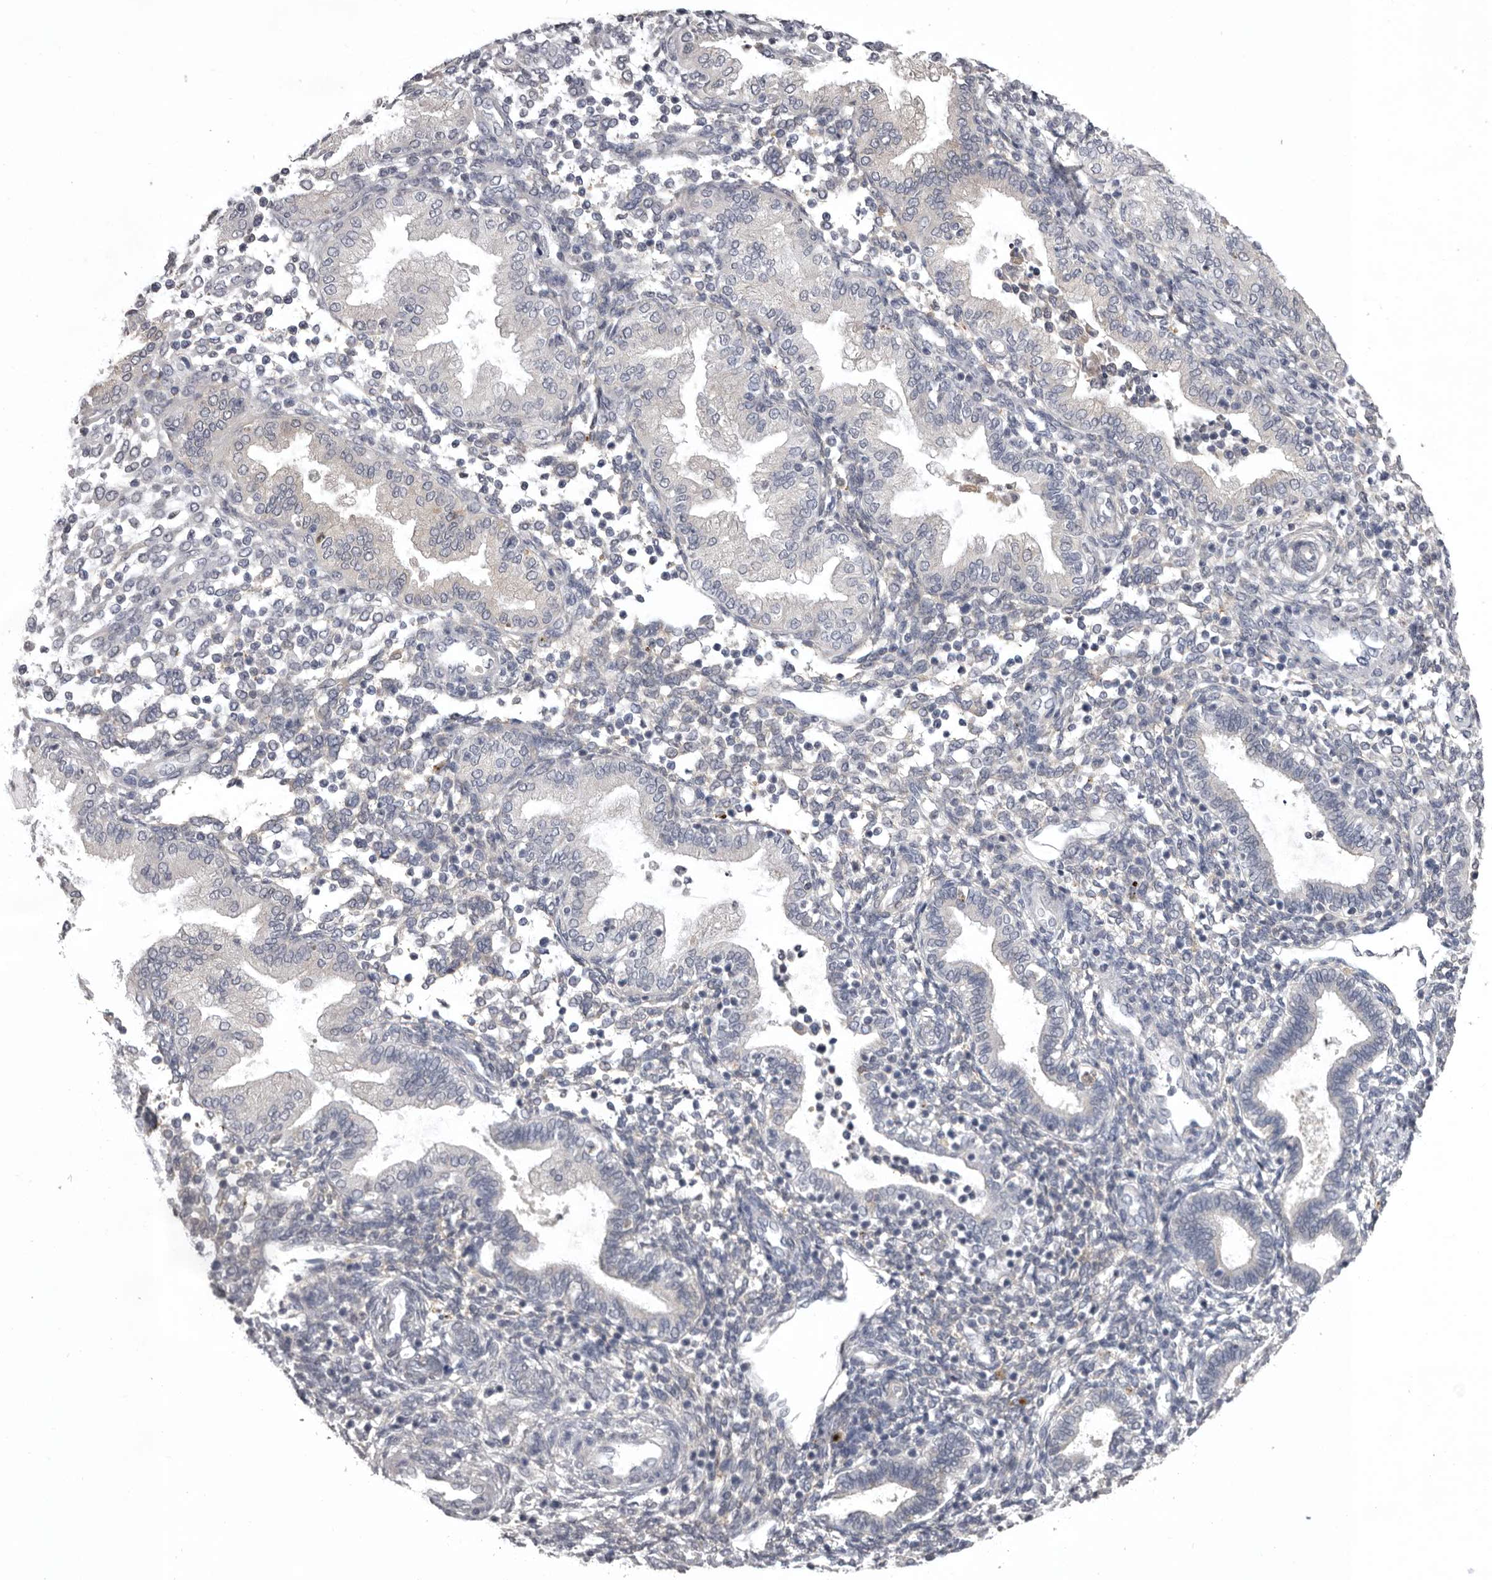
{"staining": {"intensity": "negative", "quantity": "none", "location": "none"}, "tissue": "endometrium", "cell_type": "Cells in endometrial stroma", "image_type": "normal", "snomed": [{"axis": "morphology", "description": "Normal tissue, NOS"}, {"axis": "topography", "description": "Endometrium"}], "caption": "Immunohistochemistry (IHC) of unremarkable endometrium displays no staining in cells in endometrial stroma. (Brightfield microscopy of DAB immunohistochemistry (IHC) at high magnification).", "gene": "MDH1", "patient": {"sex": "female", "age": 53}}